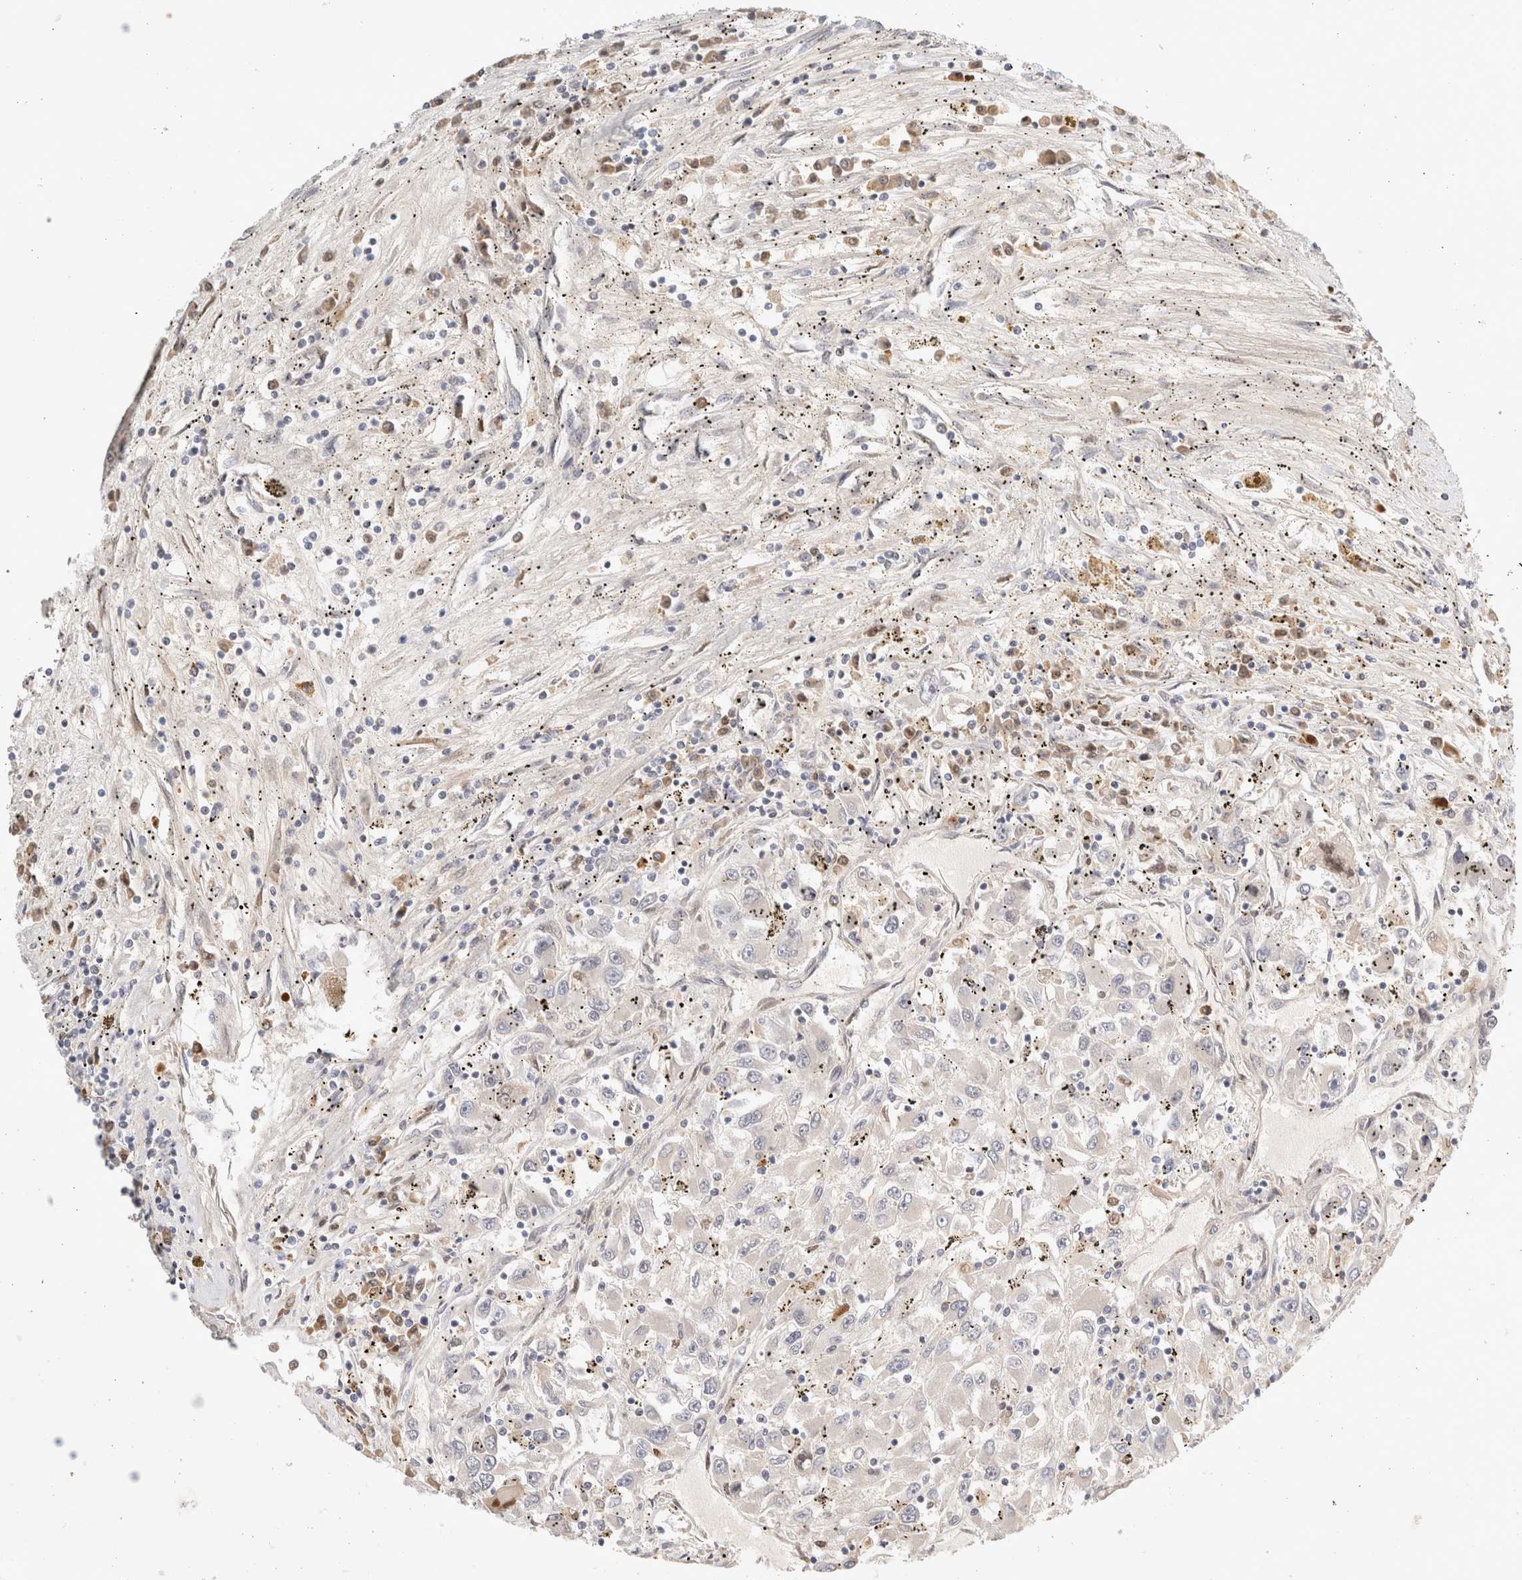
{"staining": {"intensity": "negative", "quantity": "none", "location": "none"}, "tissue": "renal cancer", "cell_type": "Tumor cells", "image_type": "cancer", "snomed": [{"axis": "morphology", "description": "Adenocarcinoma, NOS"}, {"axis": "topography", "description": "Kidney"}], "caption": "Renal adenocarcinoma was stained to show a protein in brown. There is no significant expression in tumor cells. (DAB IHC visualized using brightfield microscopy, high magnification).", "gene": "FGL2", "patient": {"sex": "female", "age": 52}}